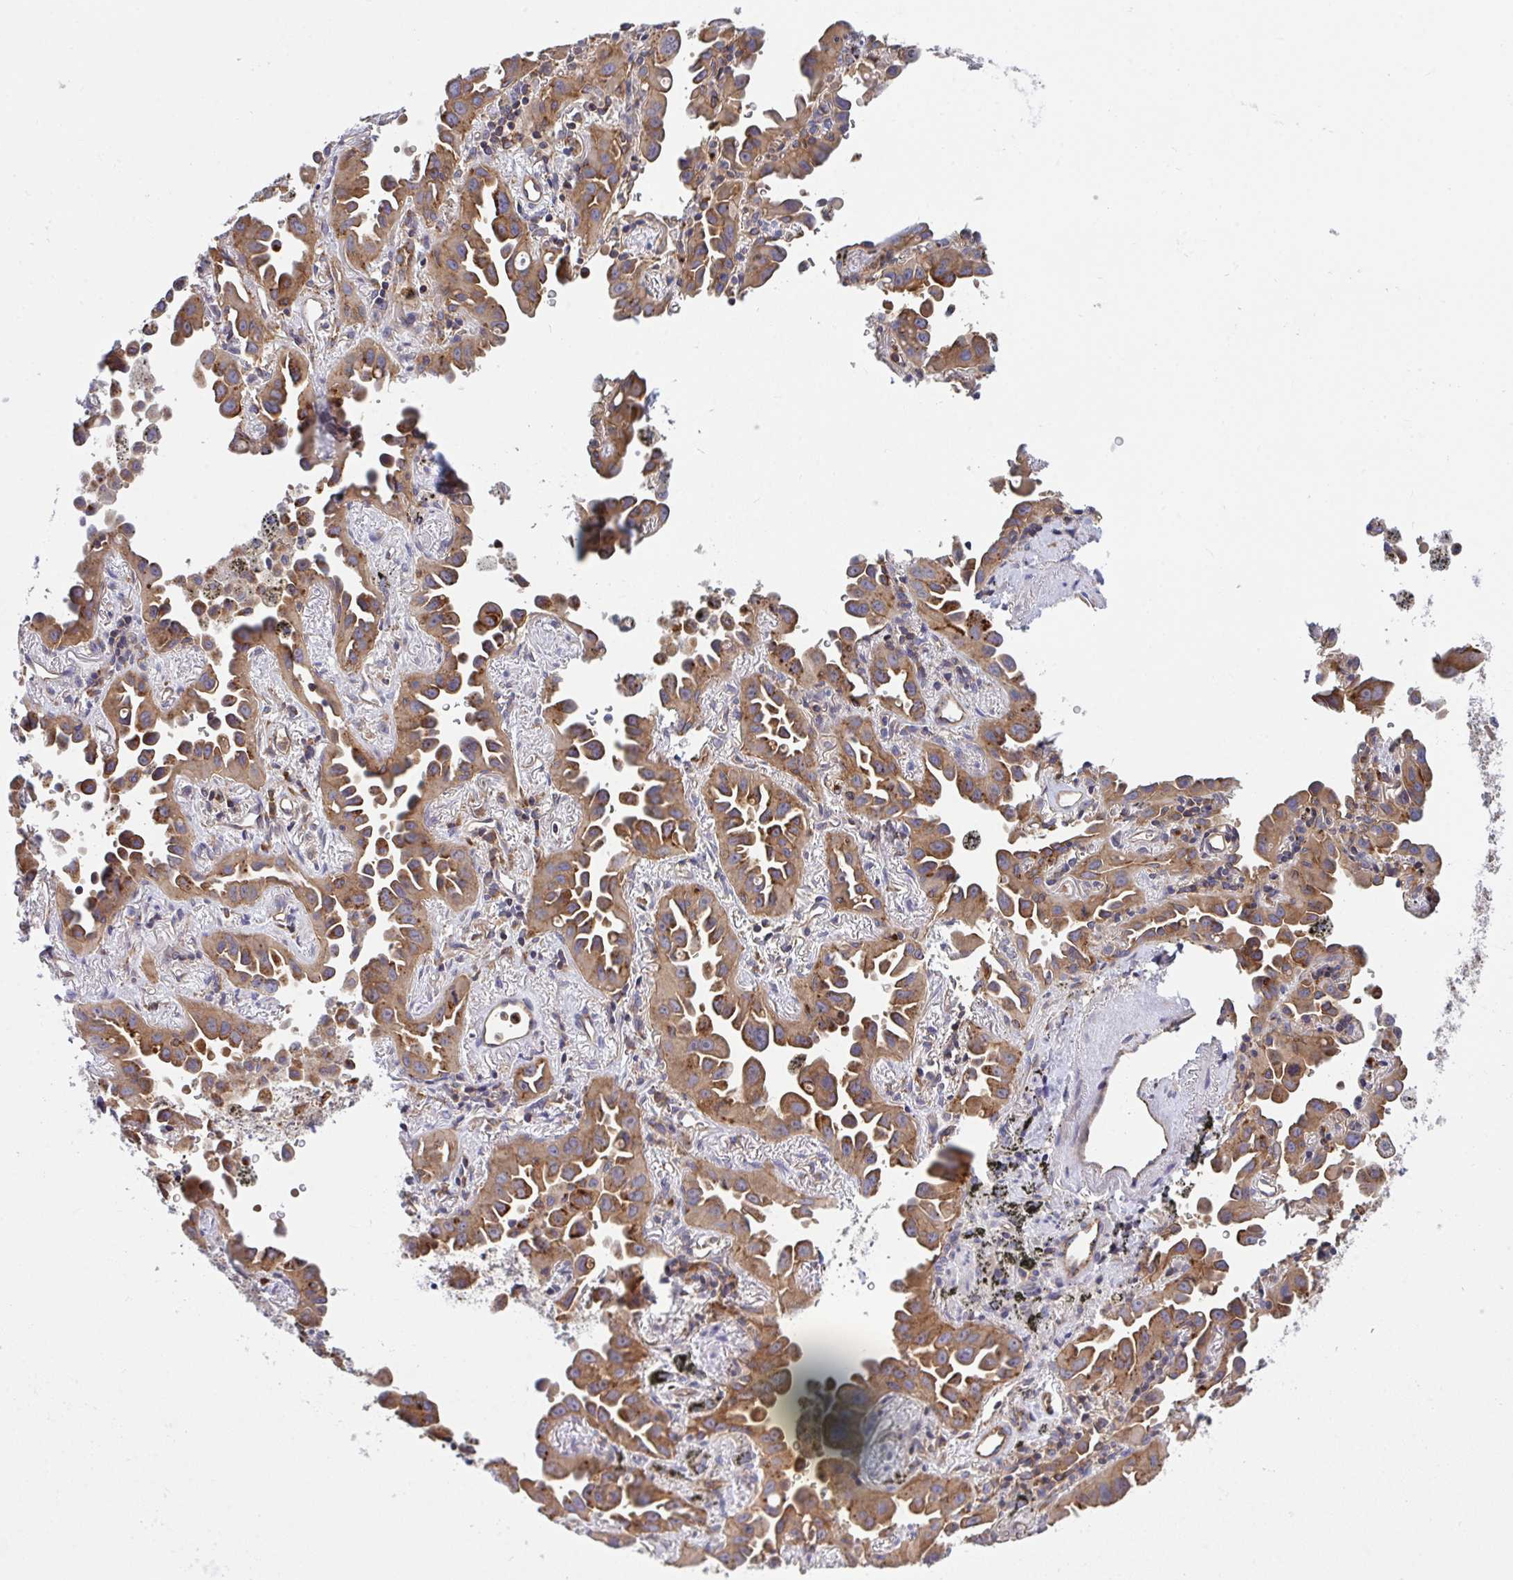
{"staining": {"intensity": "moderate", "quantity": ">75%", "location": "cytoplasmic/membranous"}, "tissue": "lung cancer", "cell_type": "Tumor cells", "image_type": "cancer", "snomed": [{"axis": "morphology", "description": "Adenocarcinoma, NOS"}, {"axis": "topography", "description": "Lung"}], "caption": "Tumor cells show medium levels of moderate cytoplasmic/membranous expression in about >75% of cells in adenocarcinoma (lung).", "gene": "C4orf36", "patient": {"sex": "male", "age": 68}}